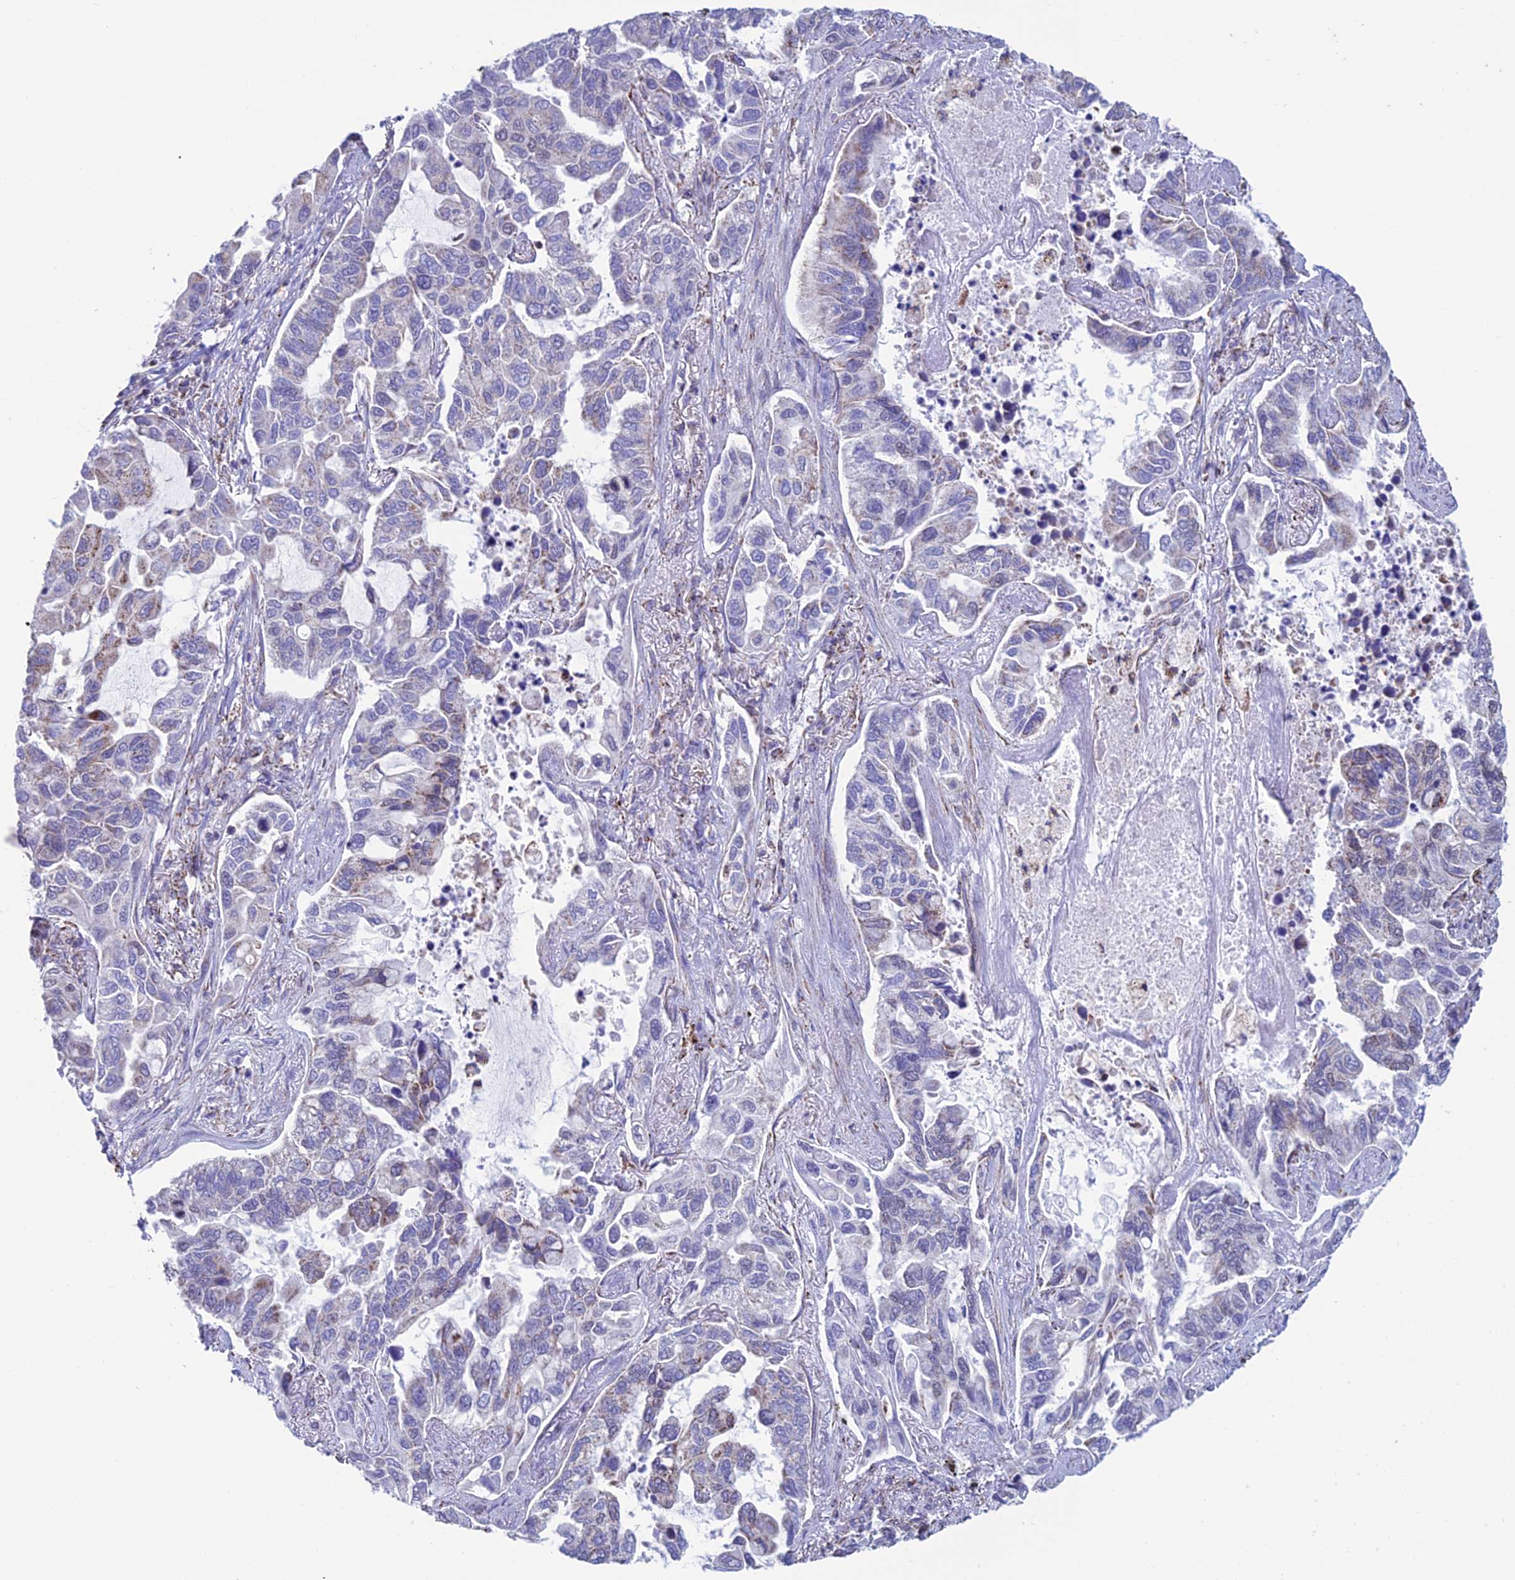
{"staining": {"intensity": "weak", "quantity": "<25%", "location": "cytoplasmic/membranous"}, "tissue": "lung cancer", "cell_type": "Tumor cells", "image_type": "cancer", "snomed": [{"axis": "morphology", "description": "Adenocarcinoma, NOS"}, {"axis": "topography", "description": "Lung"}], "caption": "Immunohistochemical staining of lung adenocarcinoma shows no significant staining in tumor cells.", "gene": "ZNG1B", "patient": {"sex": "male", "age": 64}}